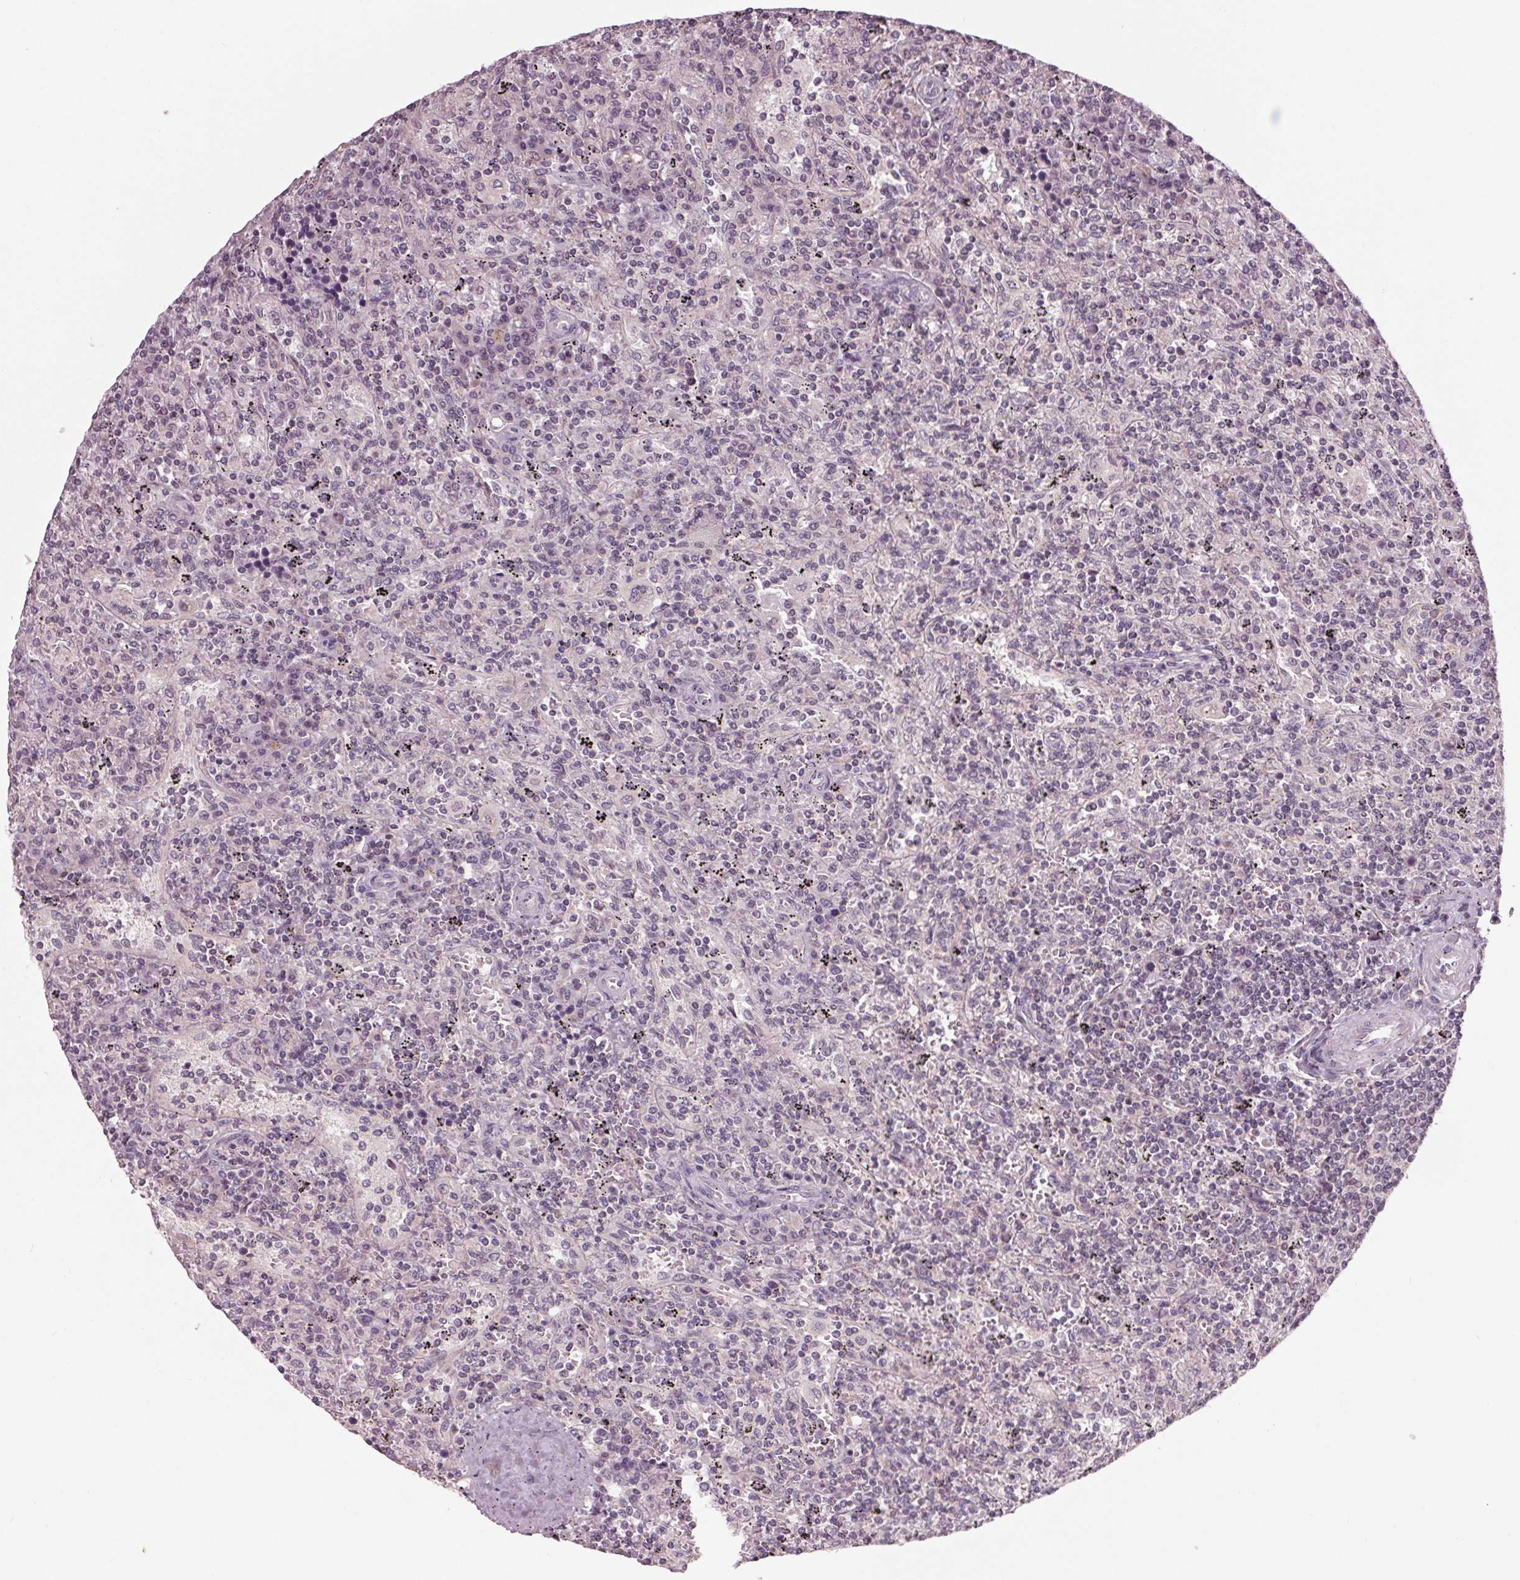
{"staining": {"intensity": "negative", "quantity": "none", "location": "none"}, "tissue": "lymphoma", "cell_type": "Tumor cells", "image_type": "cancer", "snomed": [{"axis": "morphology", "description": "Malignant lymphoma, non-Hodgkin's type, Low grade"}, {"axis": "topography", "description": "Spleen"}], "caption": "Human malignant lymphoma, non-Hodgkin's type (low-grade) stained for a protein using immunohistochemistry shows no staining in tumor cells.", "gene": "ZNF605", "patient": {"sex": "male", "age": 62}}